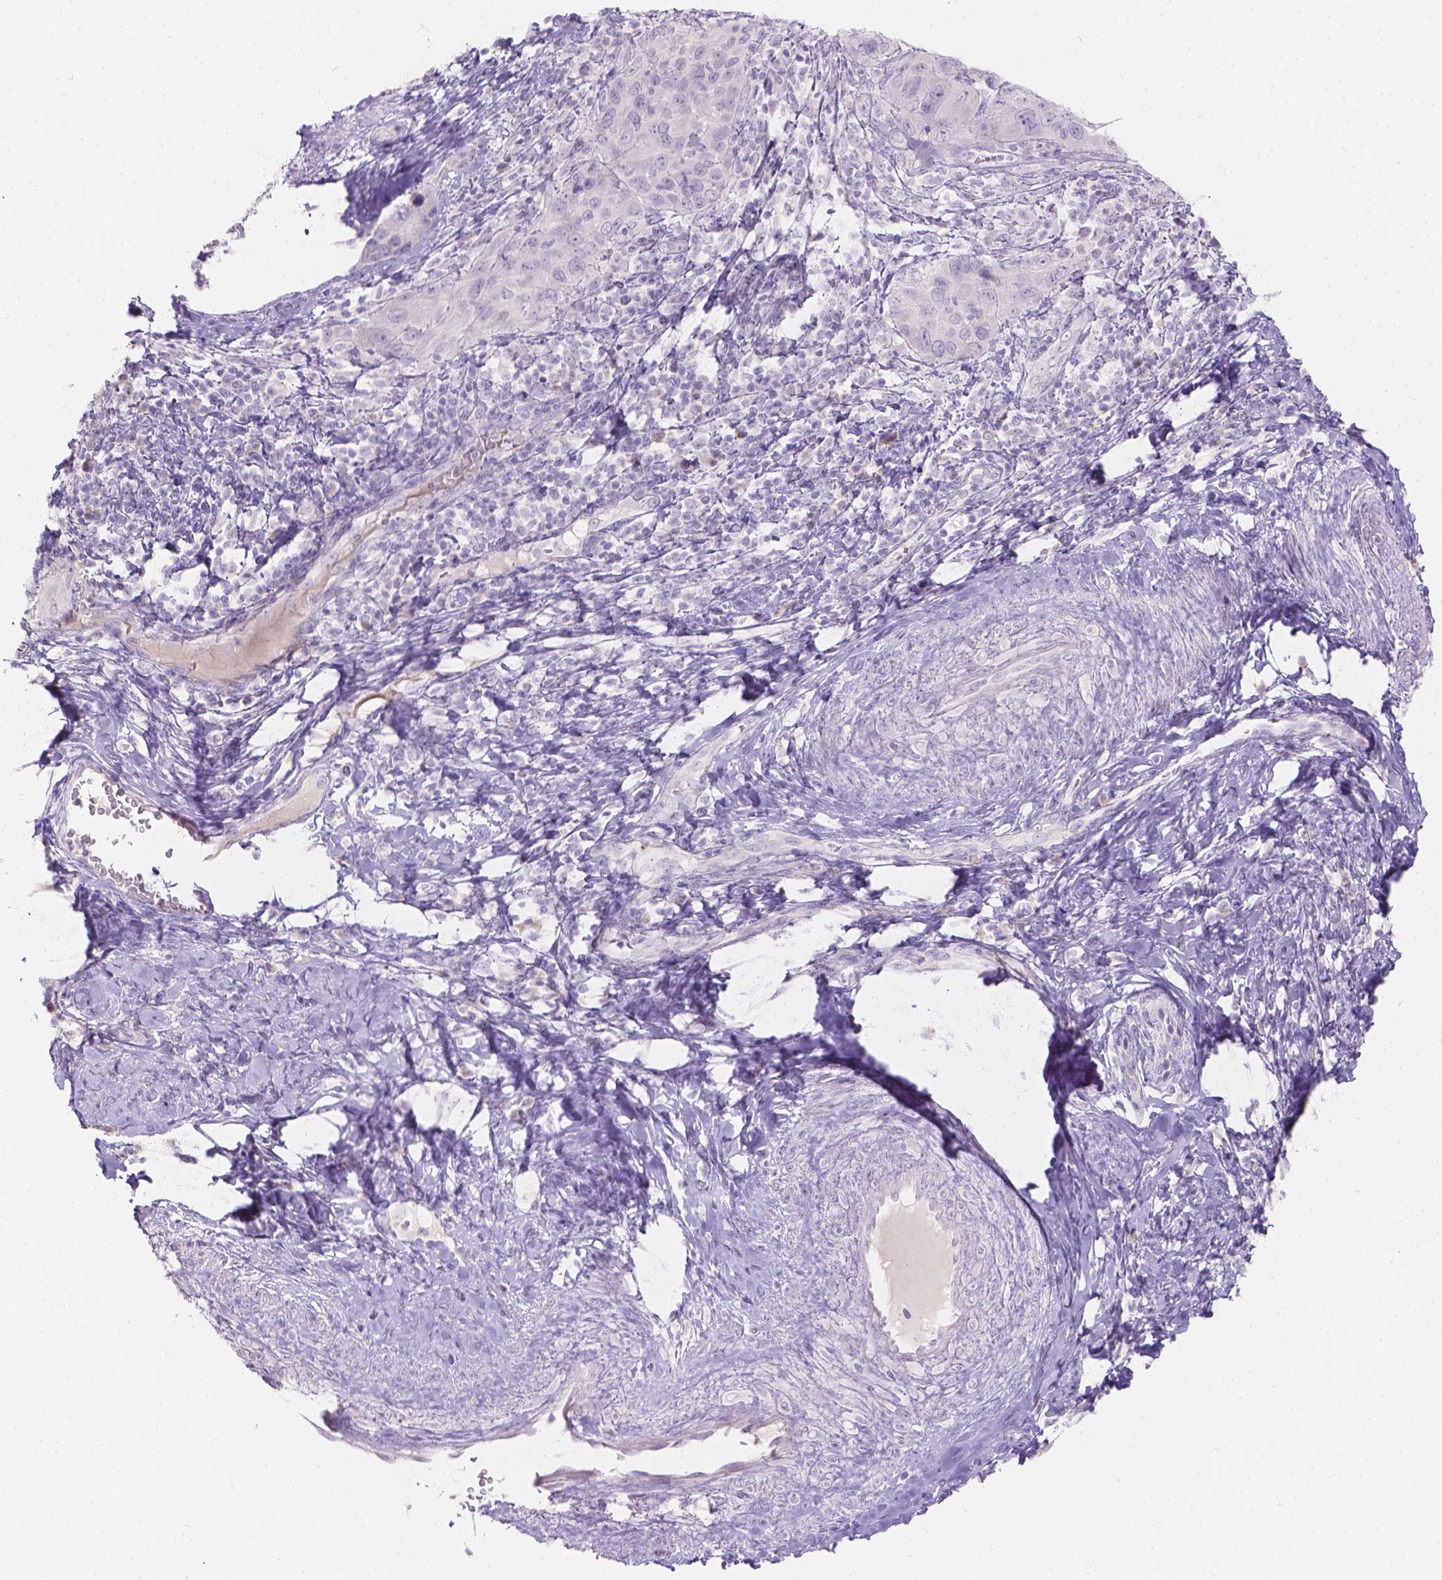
{"staining": {"intensity": "negative", "quantity": "none", "location": "none"}, "tissue": "cervical cancer", "cell_type": "Tumor cells", "image_type": "cancer", "snomed": [{"axis": "morphology", "description": "Normal tissue, NOS"}, {"axis": "morphology", "description": "Squamous cell carcinoma, NOS"}, {"axis": "topography", "description": "Cervix"}], "caption": "Tumor cells are negative for protein expression in human cervical cancer.", "gene": "HTN3", "patient": {"sex": "female", "age": 51}}